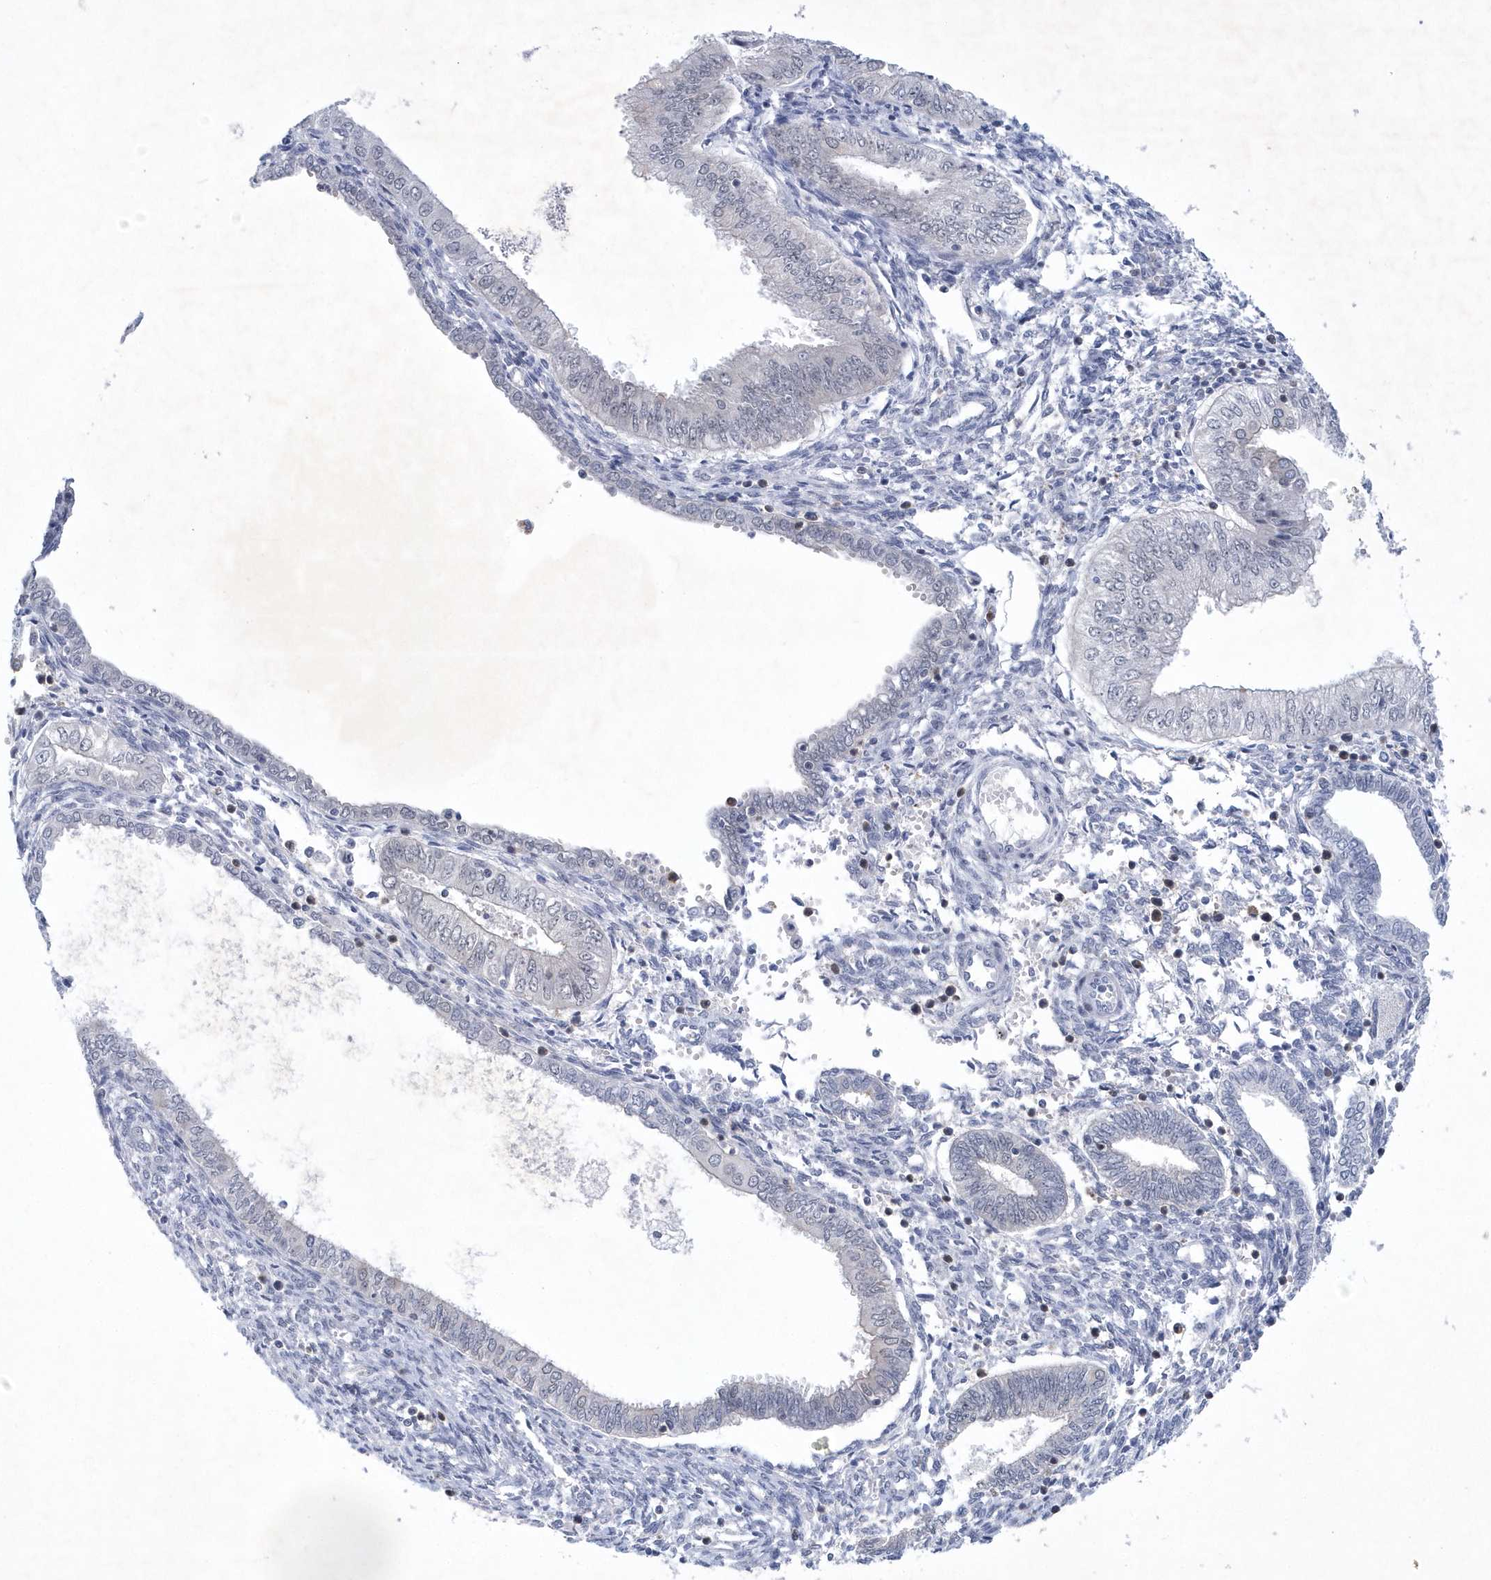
{"staining": {"intensity": "negative", "quantity": "none", "location": "none"}, "tissue": "endometrial cancer", "cell_type": "Tumor cells", "image_type": "cancer", "snomed": [{"axis": "morphology", "description": "Normal tissue, NOS"}, {"axis": "morphology", "description": "Adenocarcinoma, NOS"}, {"axis": "topography", "description": "Endometrium"}], "caption": "Protein analysis of endometrial cancer (adenocarcinoma) shows no significant positivity in tumor cells.", "gene": "SRGAP3", "patient": {"sex": "female", "age": 53}}